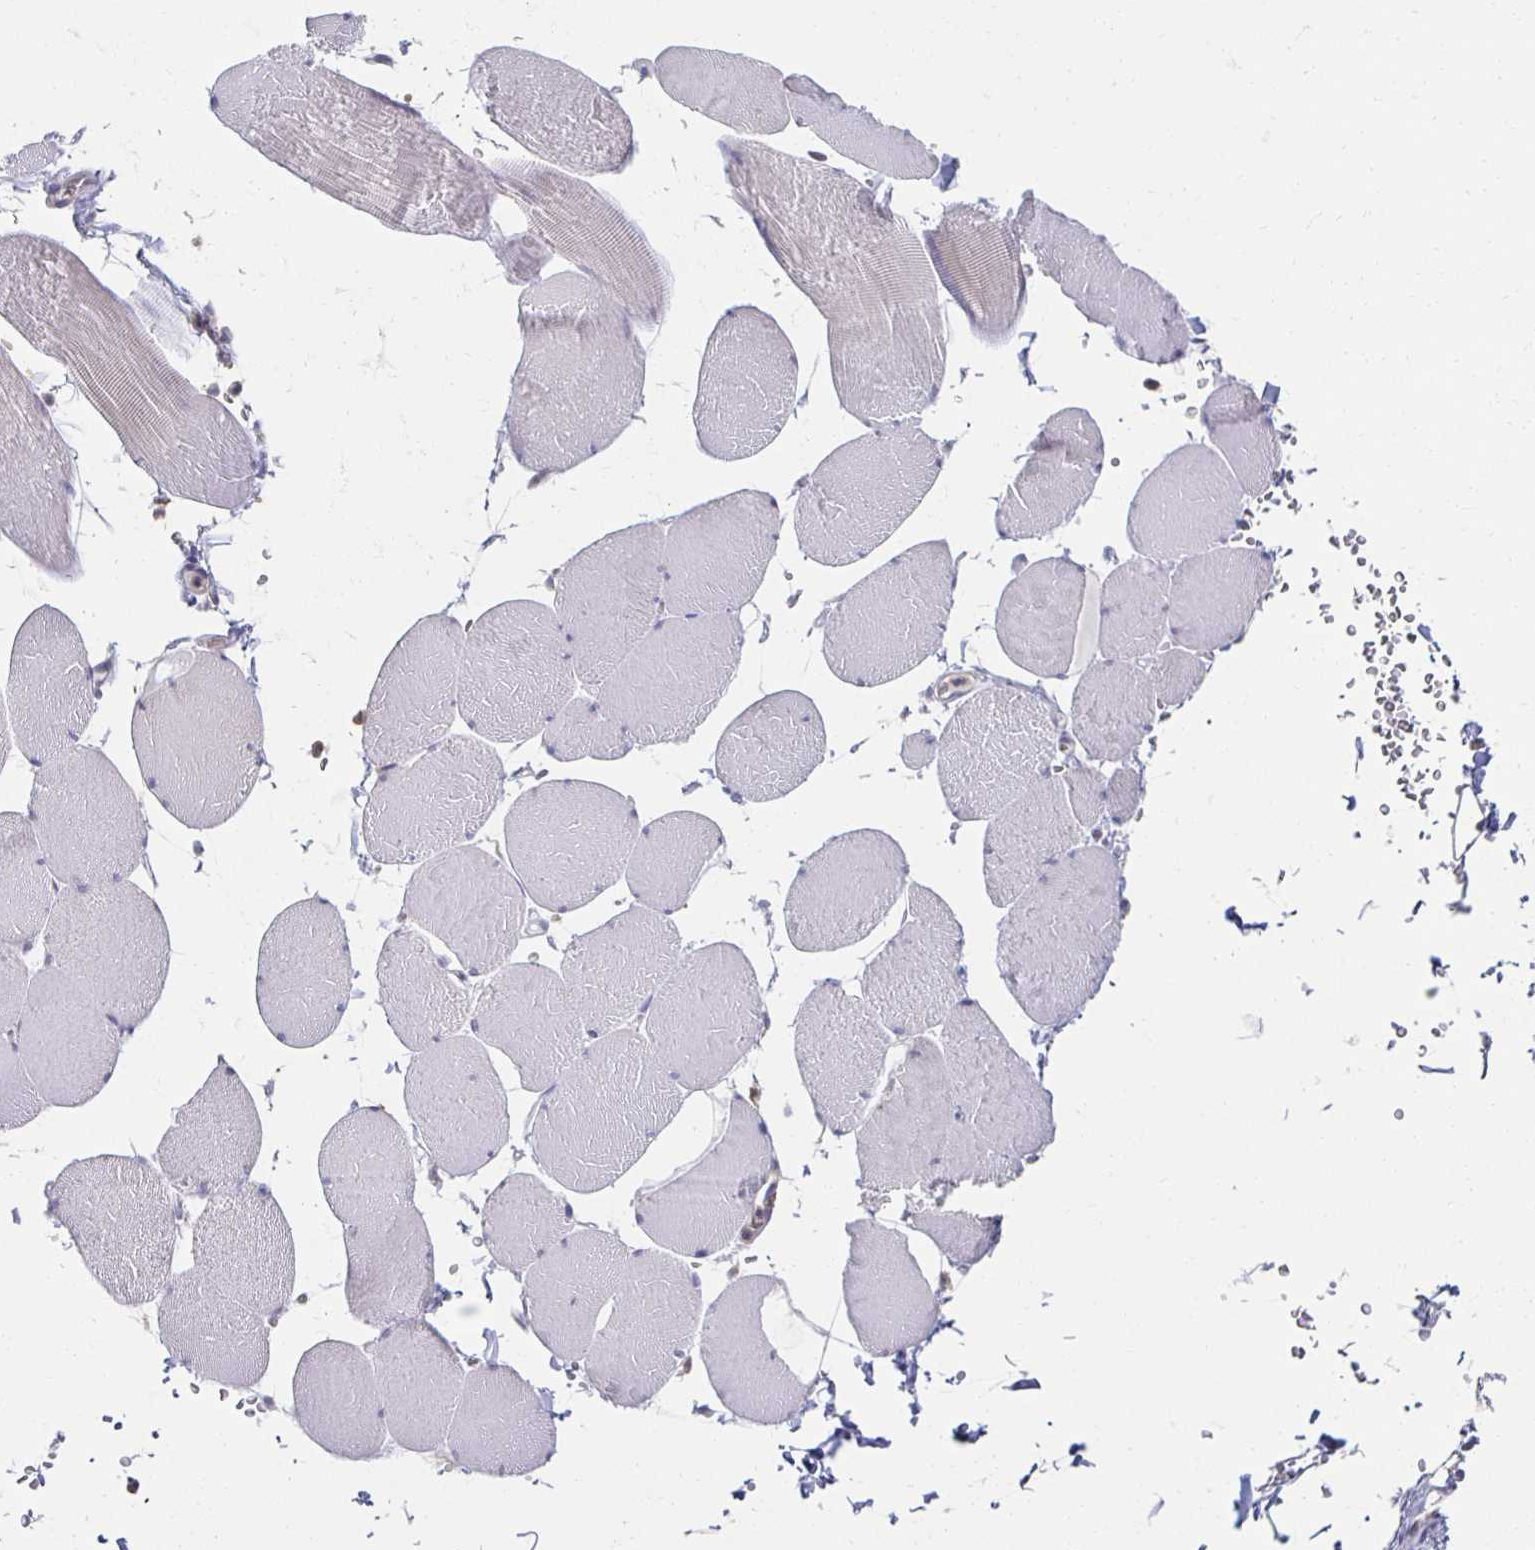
{"staining": {"intensity": "negative", "quantity": "none", "location": "none"}, "tissue": "skeletal muscle", "cell_type": "Myocytes", "image_type": "normal", "snomed": [{"axis": "morphology", "description": "Normal tissue, NOS"}, {"axis": "topography", "description": "Skeletal muscle"}, {"axis": "topography", "description": "Head-Neck"}], "caption": "Photomicrograph shows no protein positivity in myocytes of normal skeletal muscle.", "gene": "ZNF692", "patient": {"sex": "male", "age": 66}}